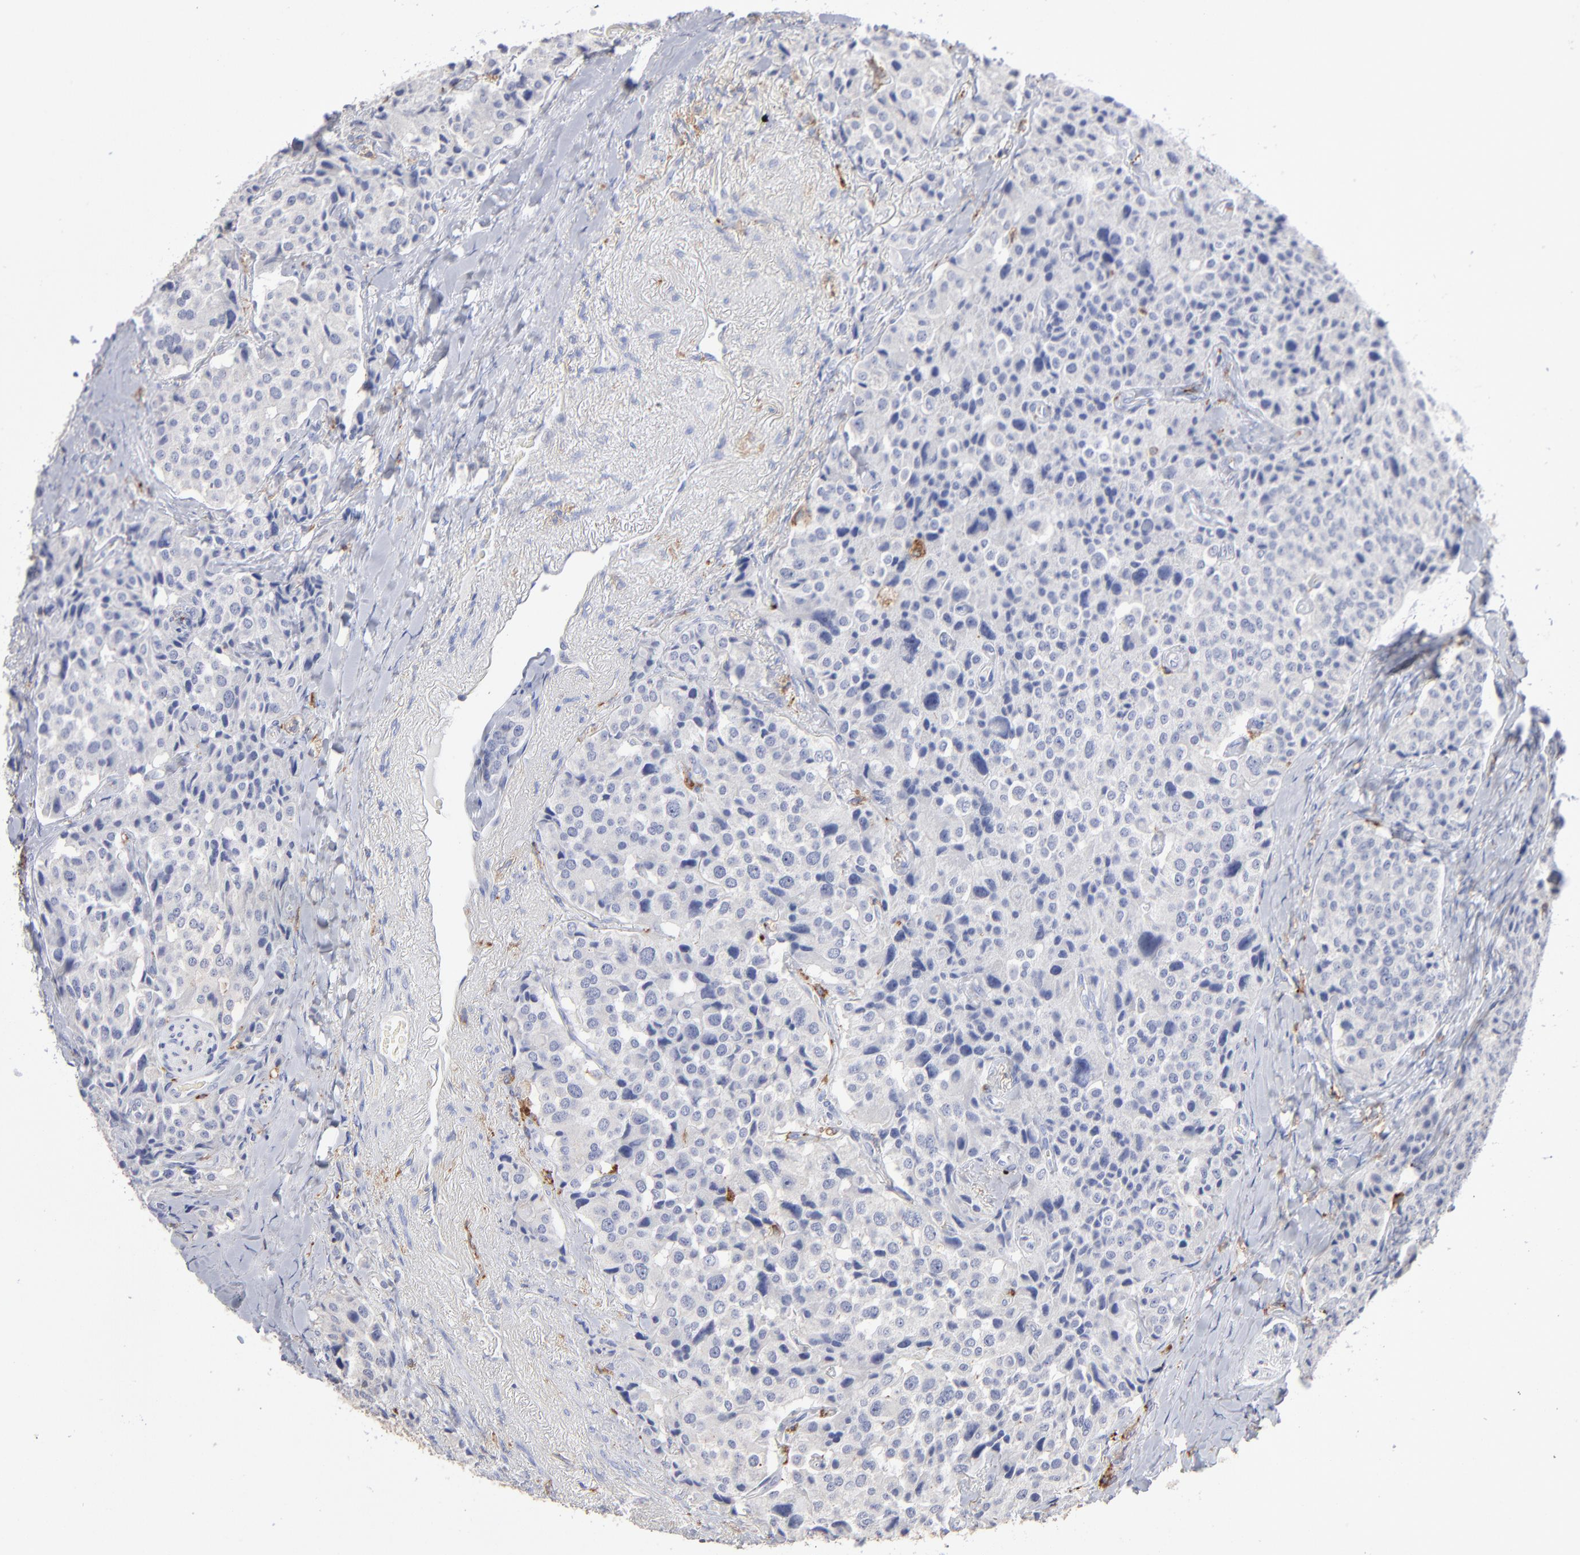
{"staining": {"intensity": "negative", "quantity": "none", "location": "none"}, "tissue": "carcinoid", "cell_type": "Tumor cells", "image_type": "cancer", "snomed": [{"axis": "morphology", "description": "Carcinoid, malignant, NOS"}, {"axis": "topography", "description": "Colon"}], "caption": "Carcinoid was stained to show a protein in brown. There is no significant staining in tumor cells.", "gene": "CD180", "patient": {"sex": "female", "age": 61}}